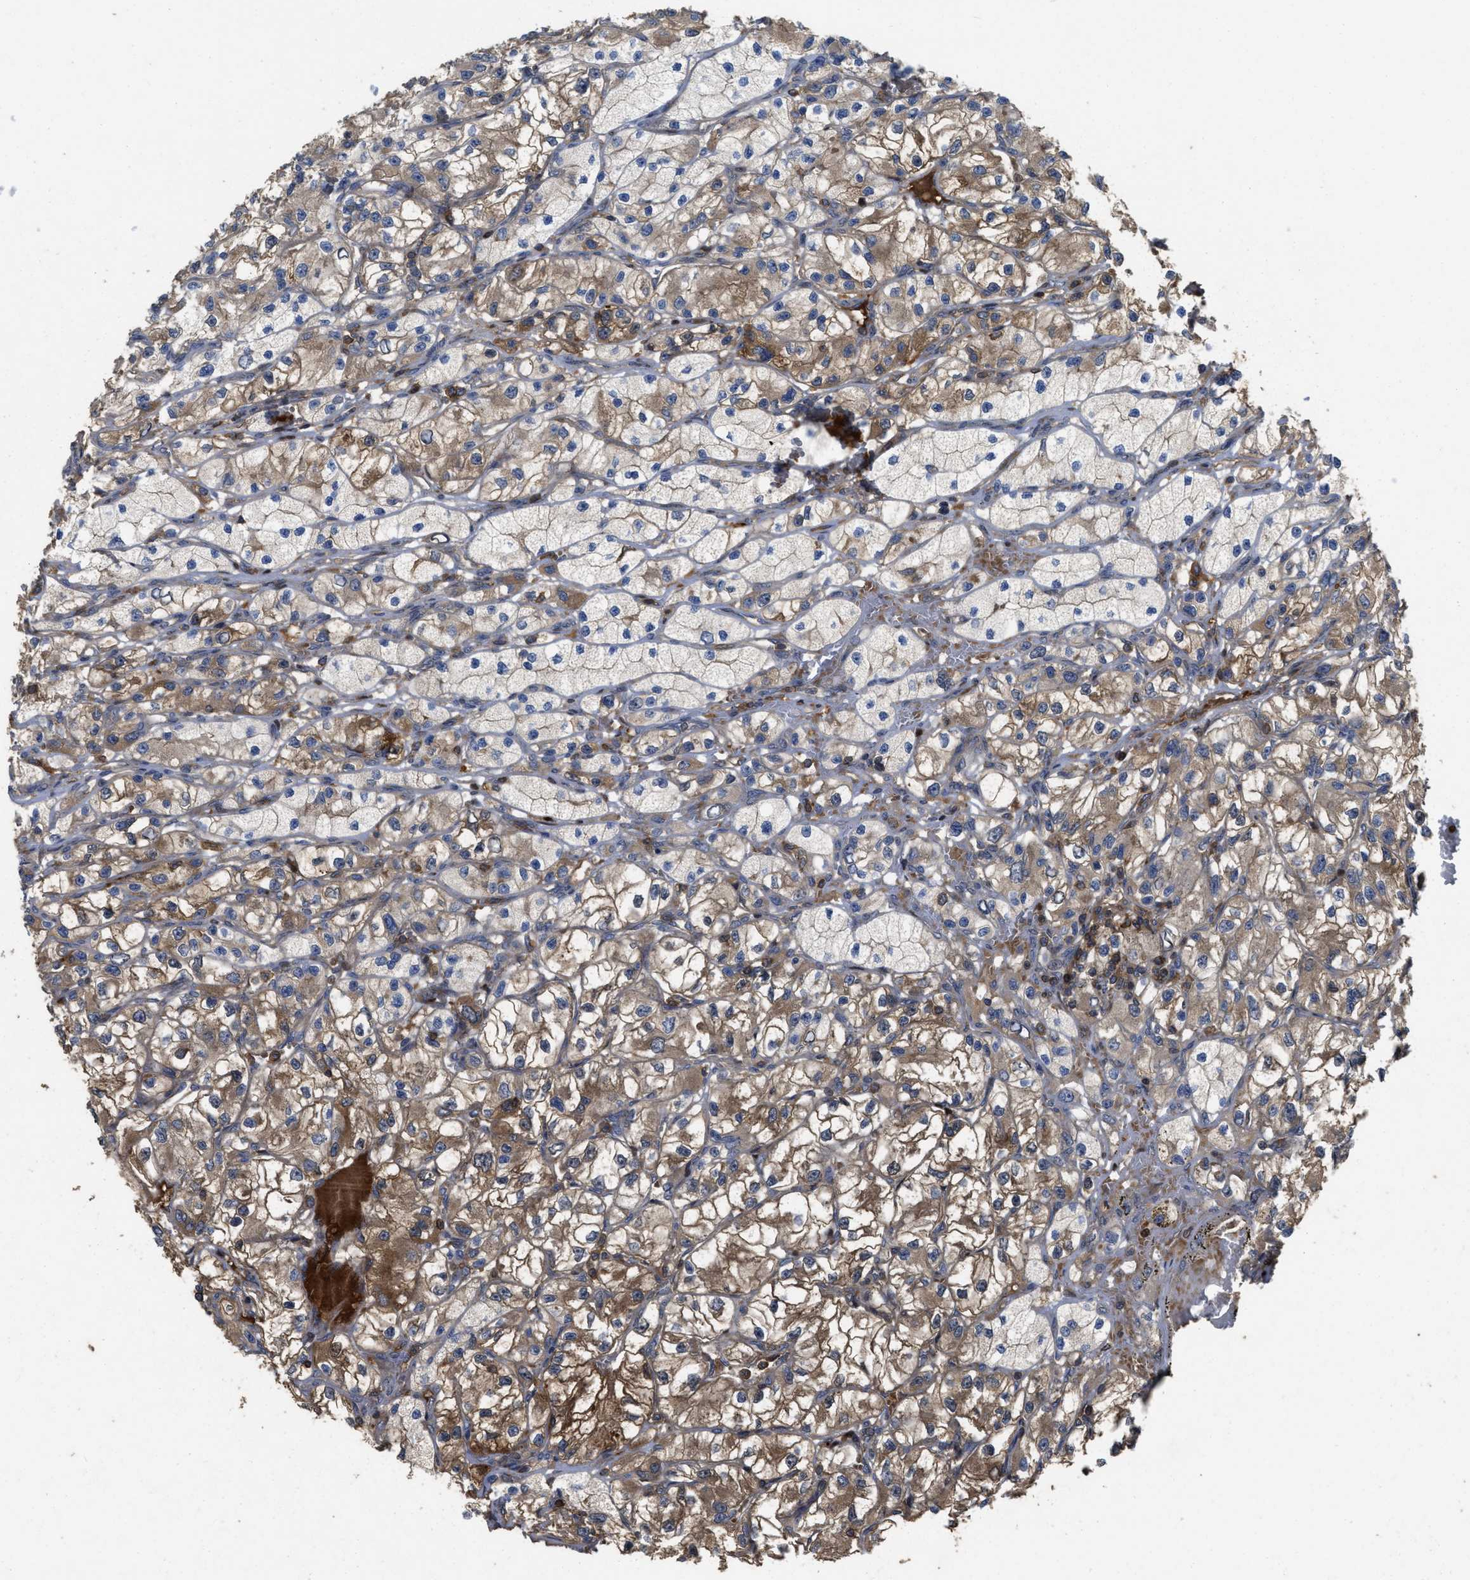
{"staining": {"intensity": "moderate", "quantity": ">75%", "location": "cytoplasmic/membranous"}, "tissue": "renal cancer", "cell_type": "Tumor cells", "image_type": "cancer", "snomed": [{"axis": "morphology", "description": "Adenocarcinoma, NOS"}, {"axis": "topography", "description": "Kidney"}], "caption": "Moderate cytoplasmic/membranous expression for a protein is present in about >75% of tumor cells of renal cancer using immunohistochemistry.", "gene": "CBR3", "patient": {"sex": "female", "age": 57}}